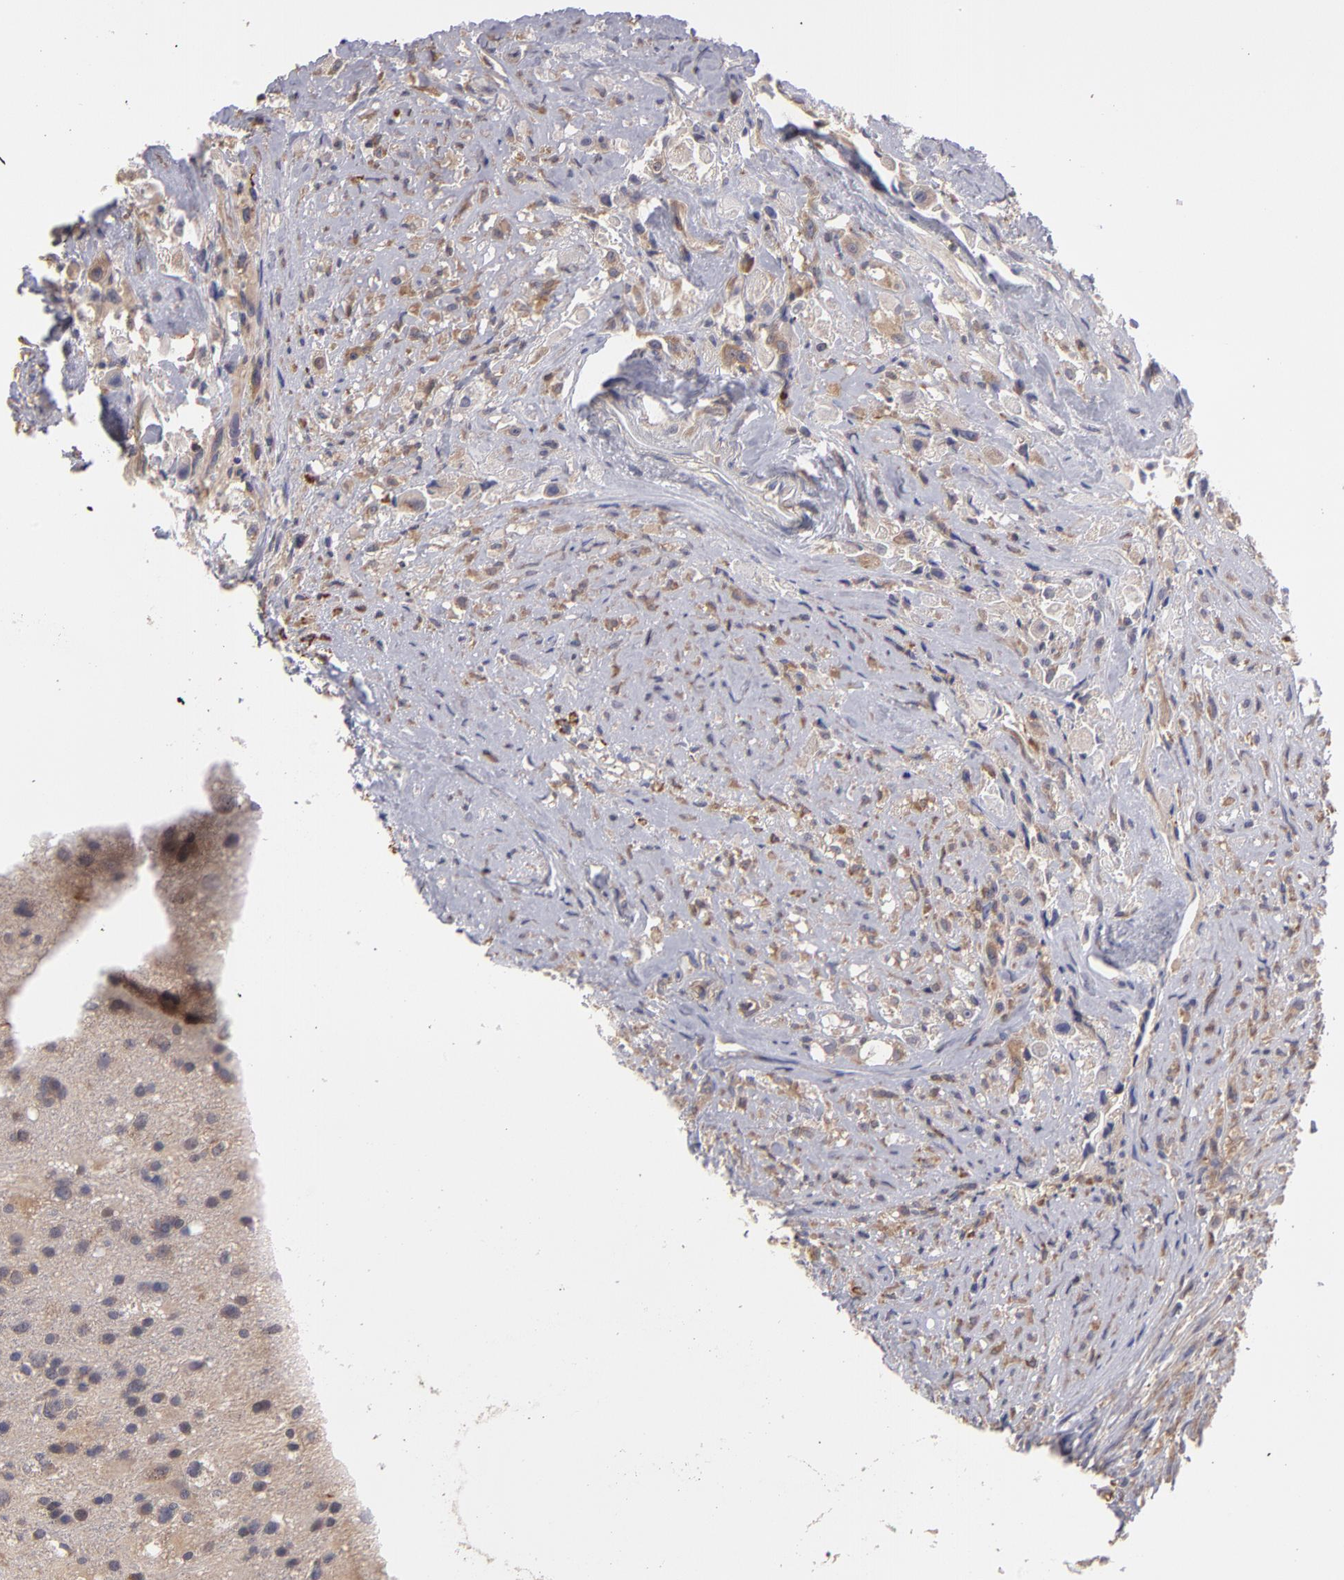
{"staining": {"intensity": "moderate", "quantity": "25%-75%", "location": "cytoplasmic/membranous"}, "tissue": "glioma", "cell_type": "Tumor cells", "image_type": "cancer", "snomed": [{"axis": "morphology", "description": "Glioma, malignant, High grade"}, {"axis": "topography", "description": "Brain"}], "caption": "High-power microscopy captured an immunohistochemistry image of malignant glioma (high-grade), revealing moderate cytoplasmic/membranous positivity in about 25%-75% of tumor cells.", "gene": "MTHFD1", "patient": {"sex": "male", "age": 48}}